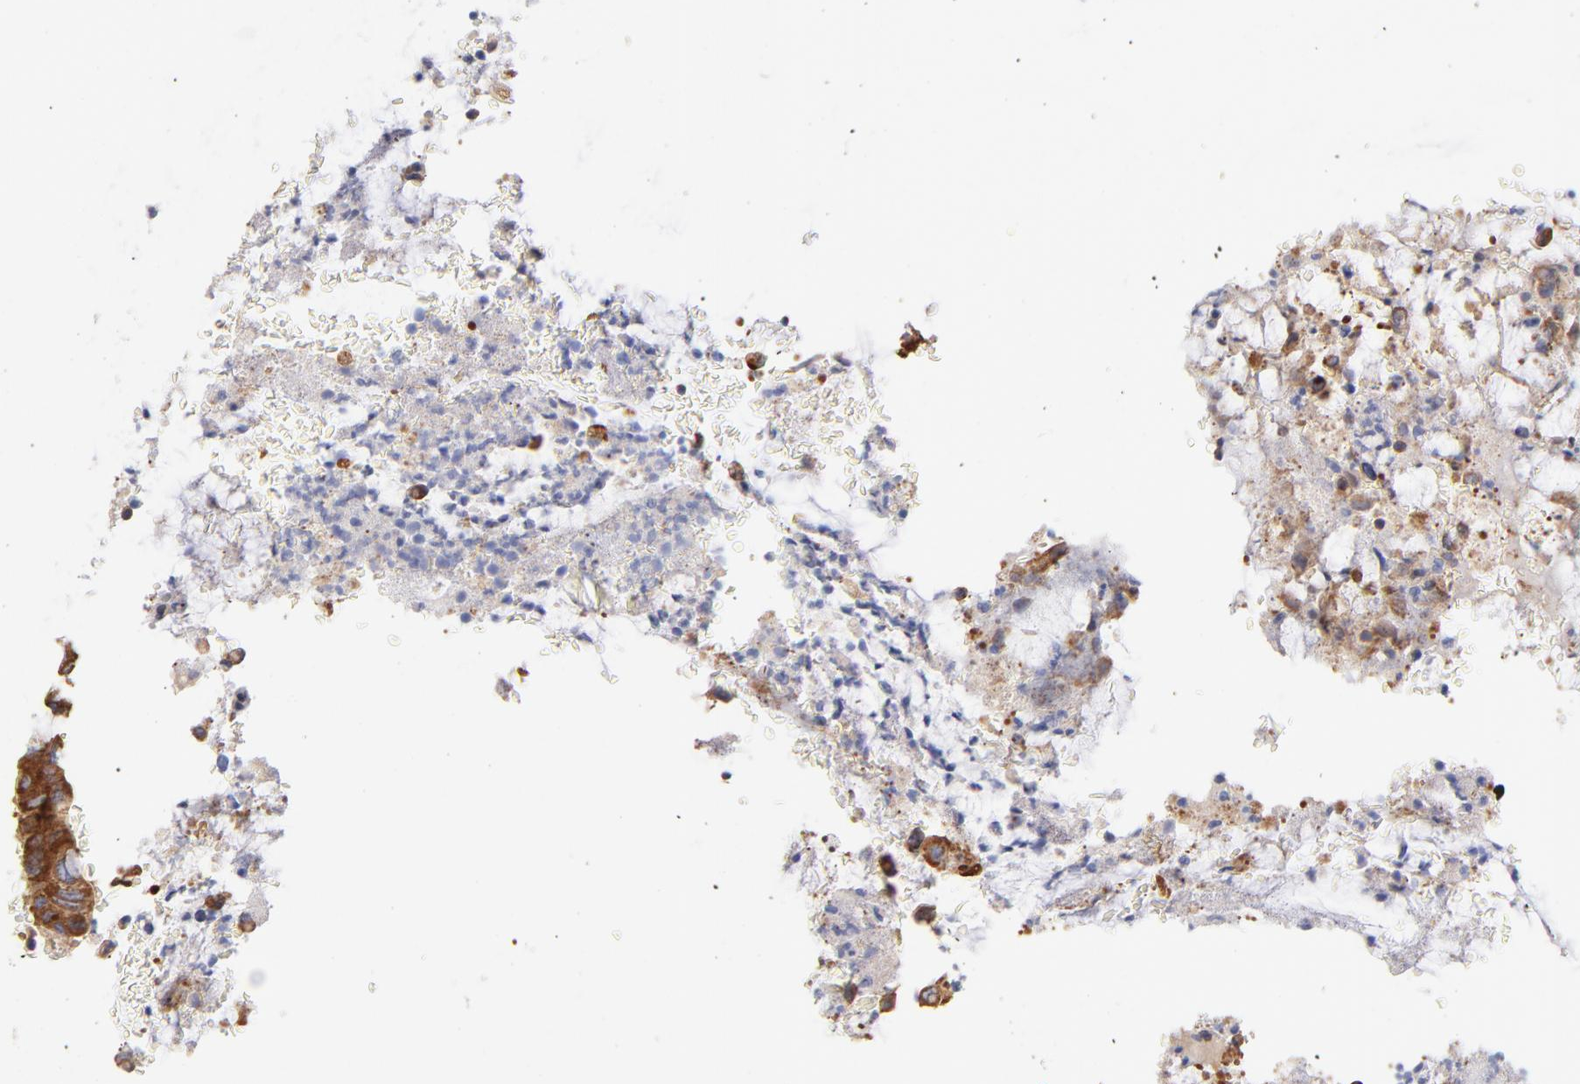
{"staining": {"intensity": "strong", "quantity": ">75%", "location": "cytoplasmic/membranous"}, "tissue": "colorectal cancer", "cell_type": "Tumor cells", "image_type": "cancer", "snomed": [{"axis": "morphology", "description": "Normal tissue, NOS"}, {"axis": "morphology", "description": "Adenocarcinoma, NOS"}, {"axis": "topography", "description": "Rectum"}], "caption": "Colorectal adenocarcinoma was stained to show a protein in brown. There is high levels of strong cytoplasmic/membranous expression in about >75% of tumor cells.", "gene": "RPL9", "patient": {"sex": "male", "age": 92}}